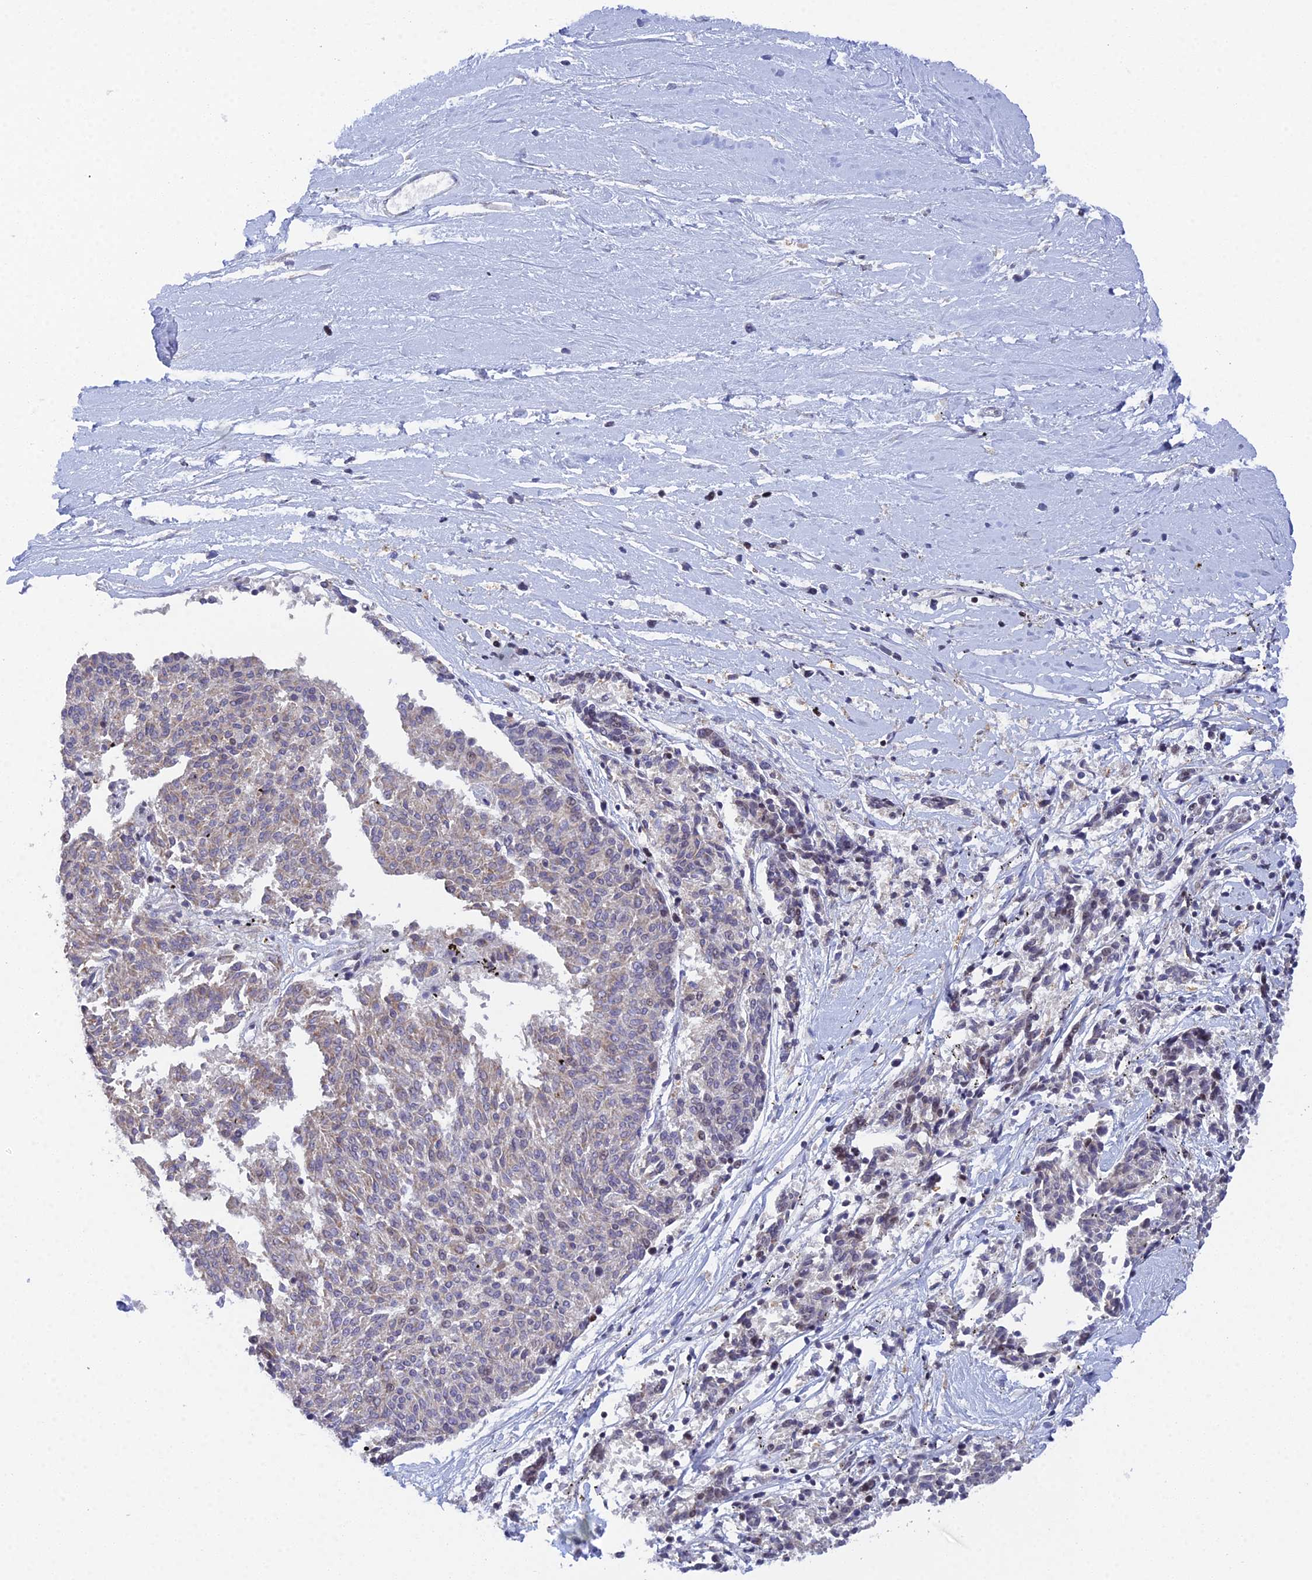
{"staining": {"intensity": "negative", "quantity": "none", "location": "none"}, "tissue": "melanoma", "cell_type": "Tumor cells", "image_type": "cancer", "snomed": [{"axis": "morphology", "description": "Malignant melanoma, NOS"}, {"axis": "topography", "description": "Skin"}], "caption": "The histopathology image demonstrates no staining of tumor cells in melanoma.", "gene": "ELOA2", "patient": {"sex": "female", "age": 72}}